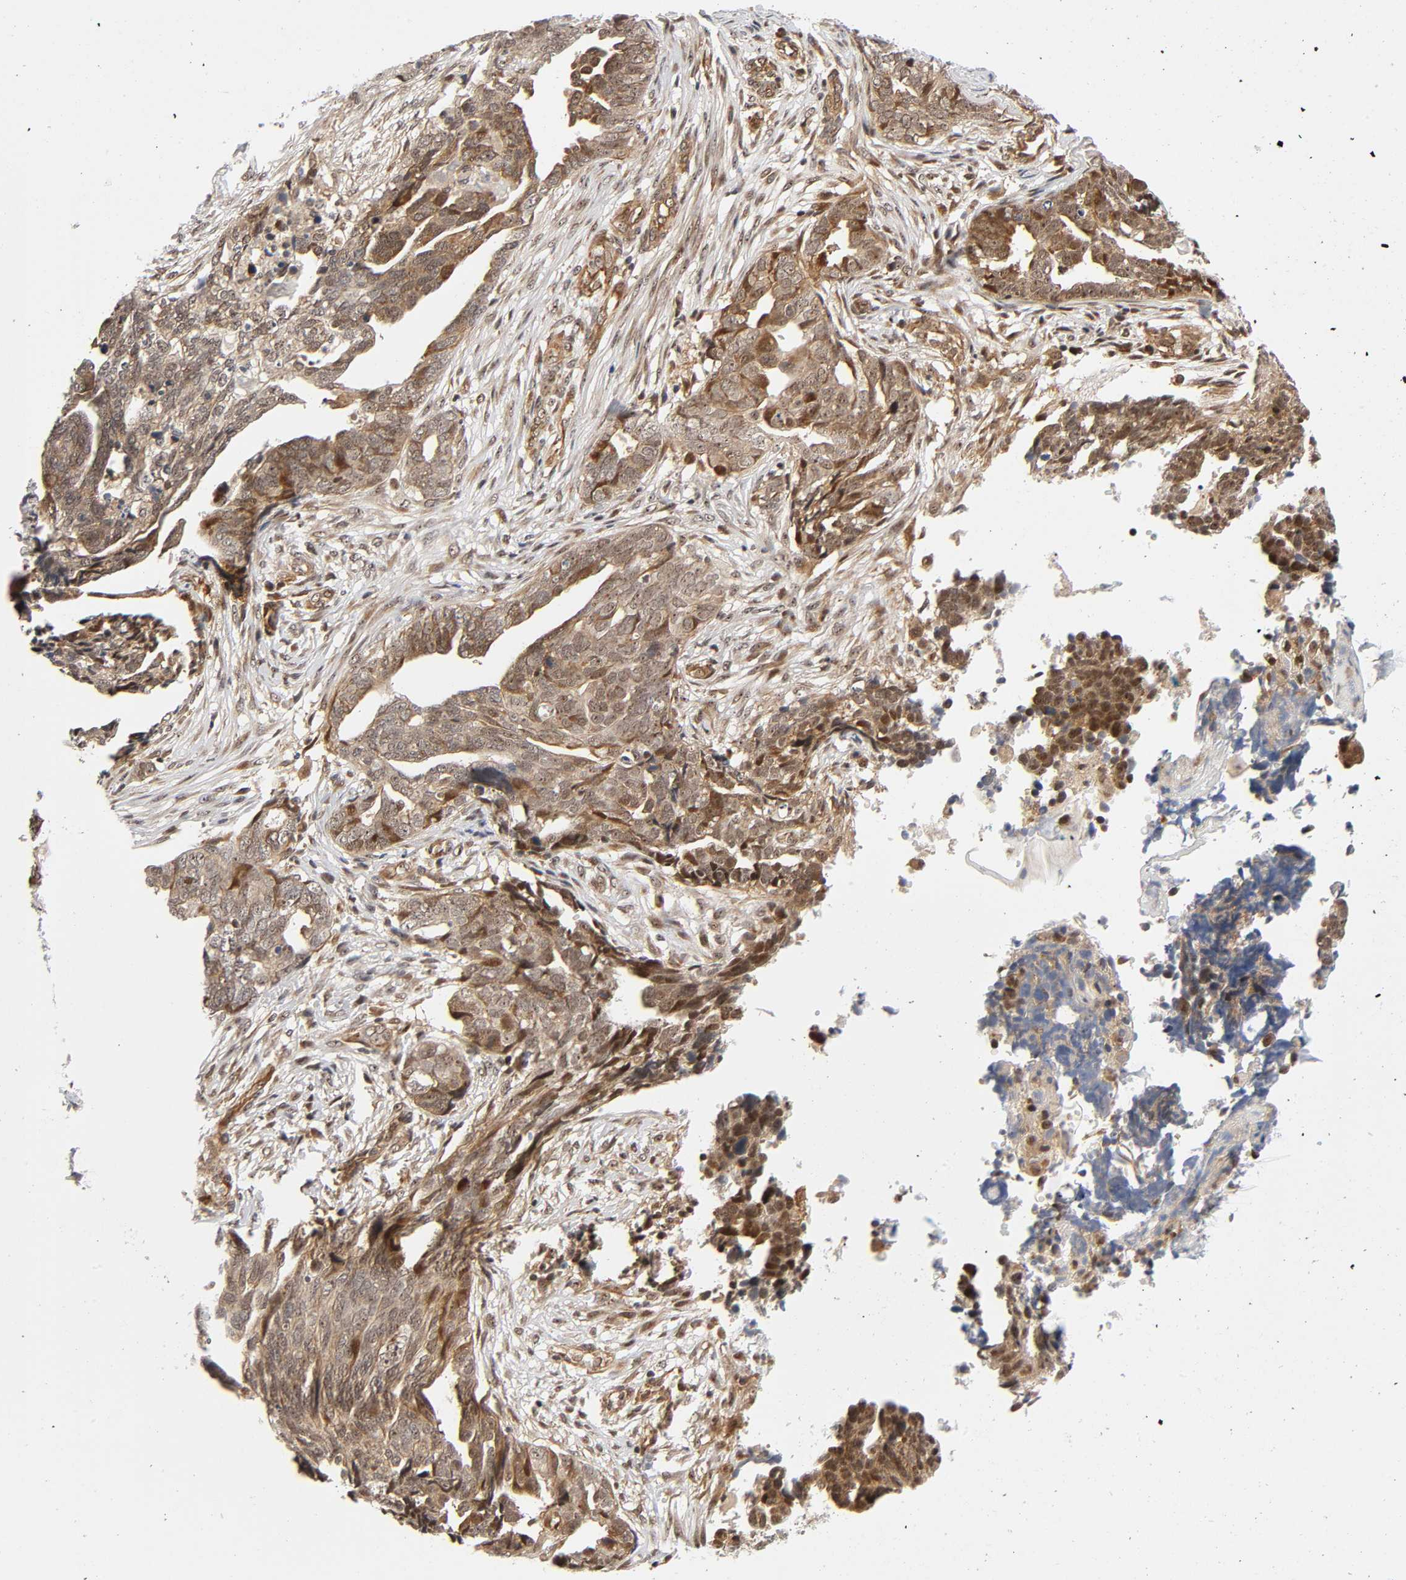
{"staining": {"intensity": "weak", "quantity": ">75%", "location": "cytoplasmic/membranous,nuclear"}, "tissue": "ovarian cancer", "cell_type": "Tumor cells", "image_type": "cancer", "snomed": [{"axis": "morphology", "description": "Normal tissue, NOS"}, {"axis": "morphology", "description": "Cystadenocarcinoma, serous, NOS"}, {"axis": "topography", "description": "Fallopian tube"}, {"axis": "topography", "description": "Ovary"}], "caption": "Serous cystadenocarcinoma (ovarian) stained with a brown dye shows weak cytoplasmic/membranous and nuclear positive expression in about >75% of tumor cells.", "gene": "IQCJ-SCHIP1", "patient": {"sex": "female", "age": 56}}